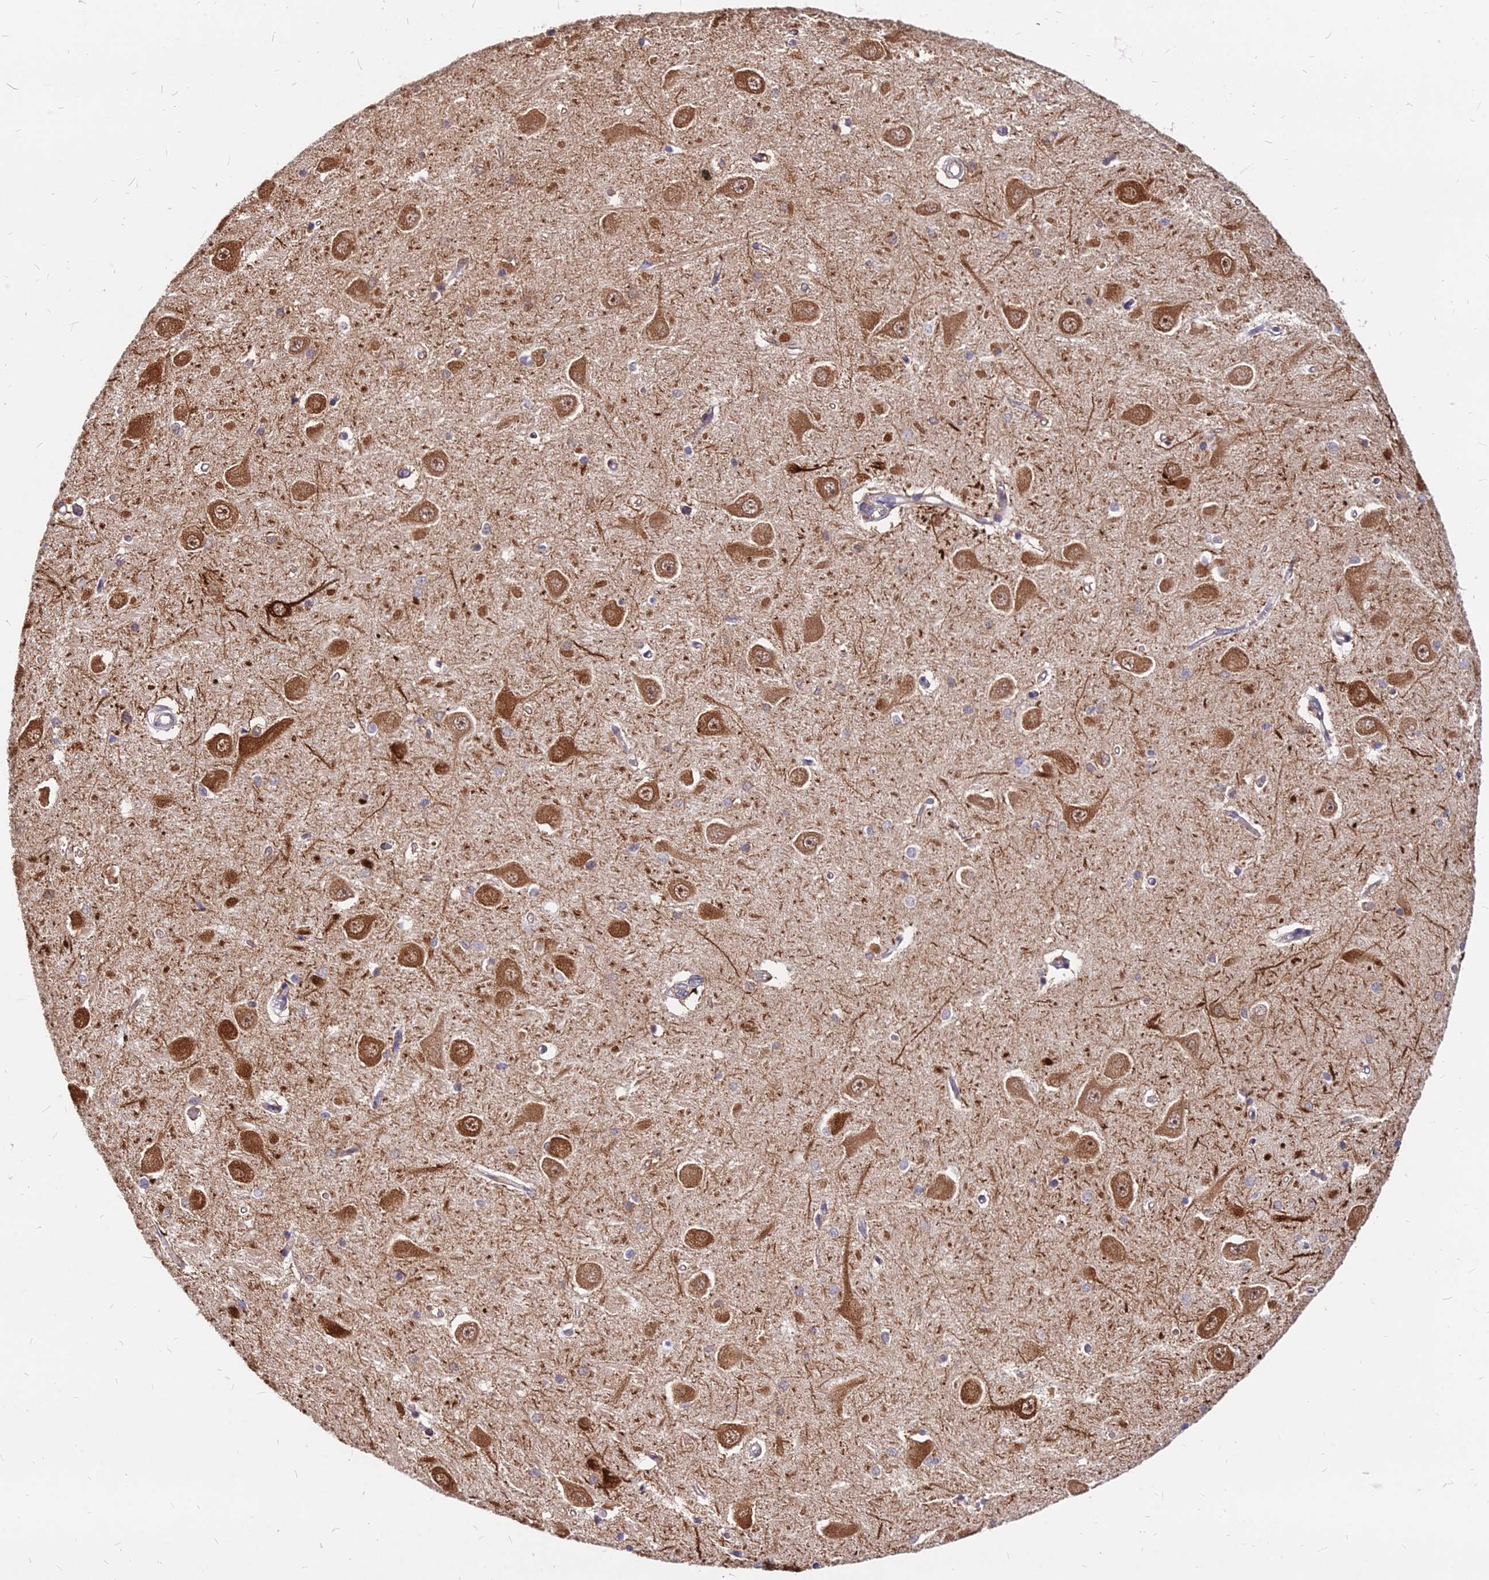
{"staining": {"intensity": "weak", "quantity": "<25%", "location": "cytoplasmic/membranous"}, "tissue": "hippocampus", "cell_type": "Glial cells", "image_type": "normal", "snomed": [{"axis": "morphology", "description": "Normal tissue, NOS"}, {"axis": "topography", "description": "Hippocampus"}], "caption": "The photomicrograph reveals no significant expression in glial cells of hippocampus.", "gene": "C11orf68", "patient": {"sex": "male", "age": 45}}